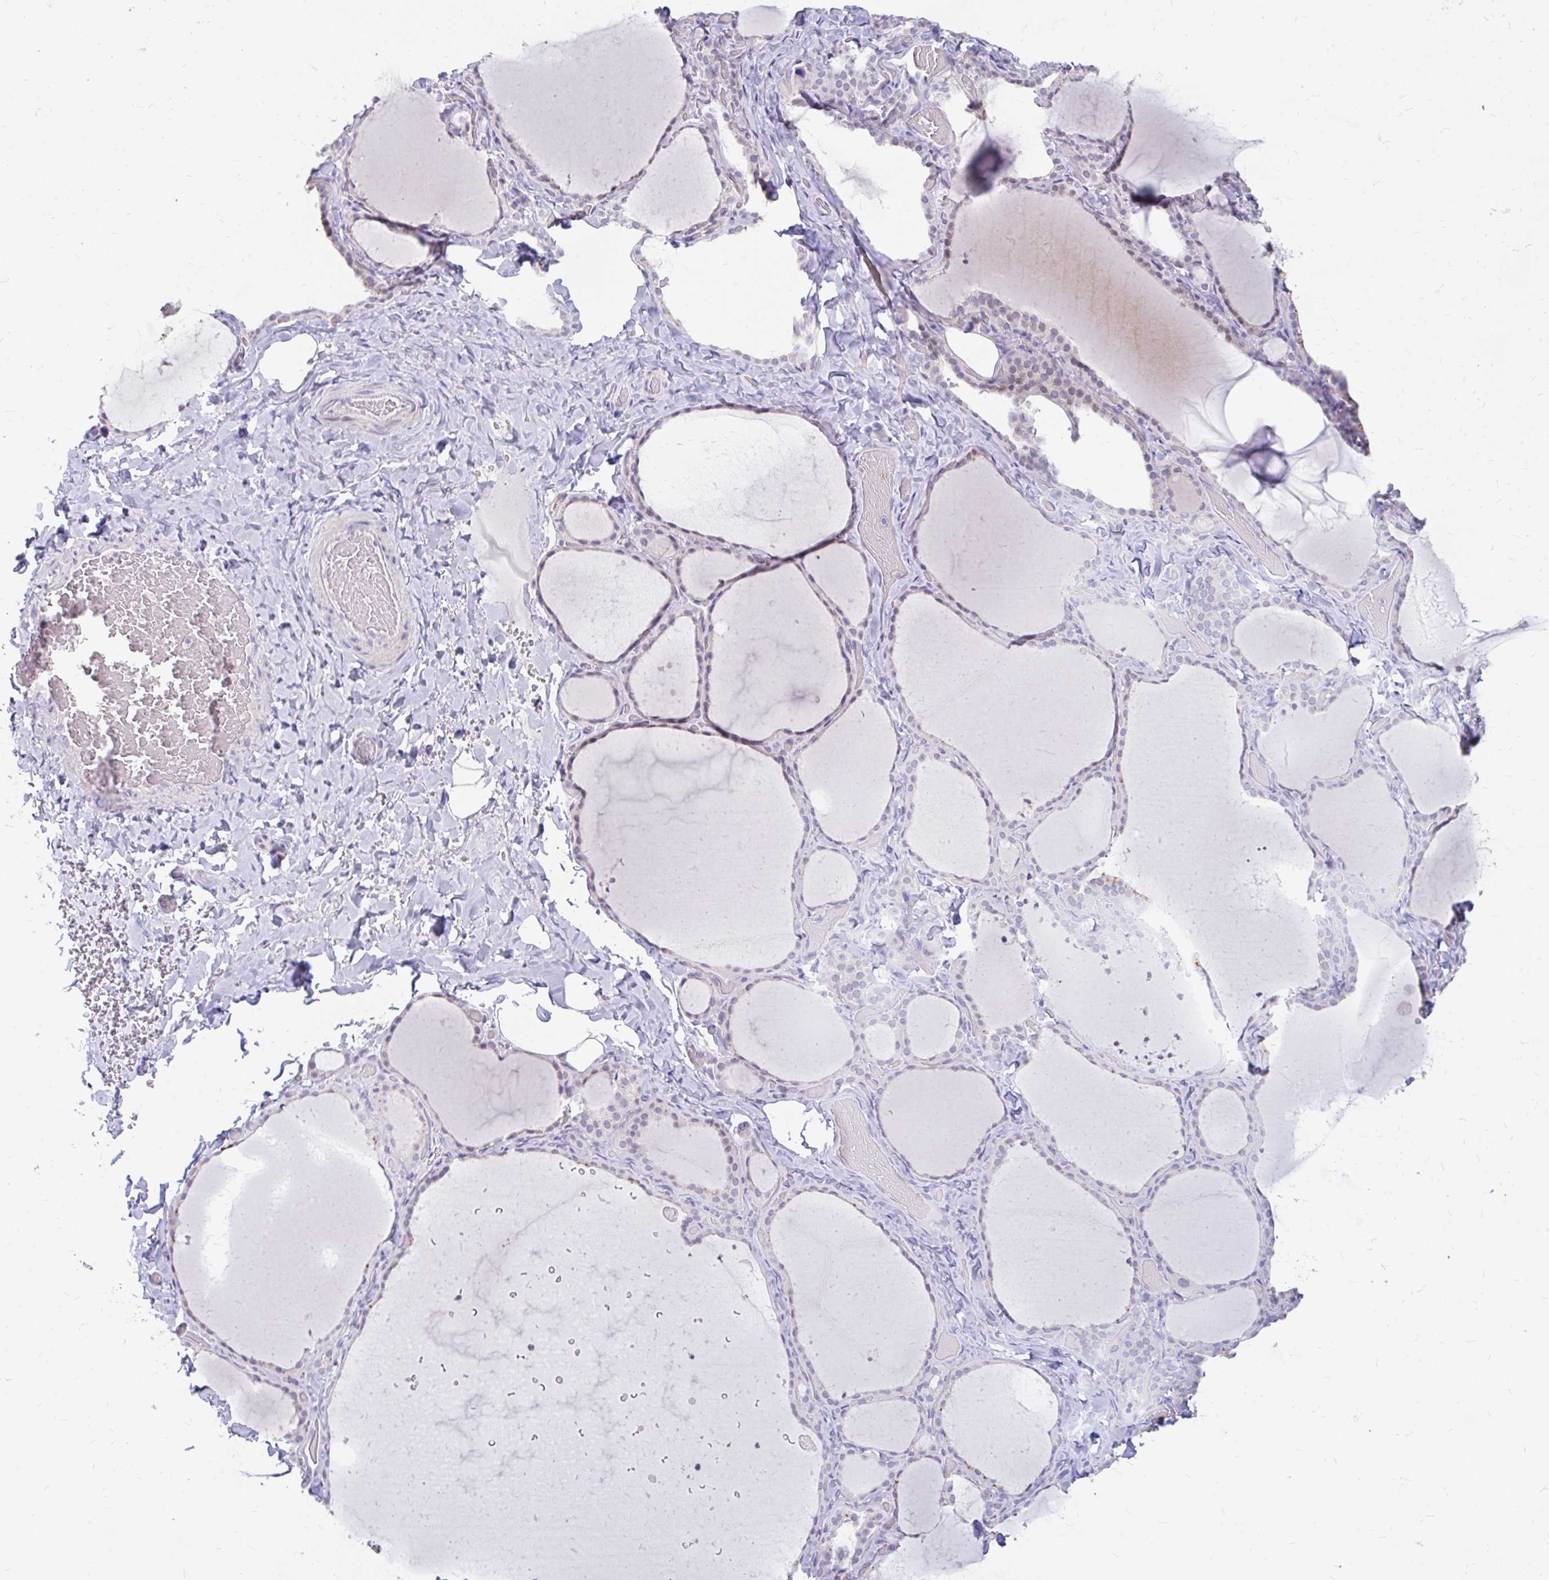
{"staining": {"intensity": "weak", "quantity": "<25%", "location": "cytoplasmic/membranous"}, "tissue": "thyroid gland", "cell_type": "Glandular cells", "image_type": "normal", "snomed": [{"axis": "morphology", "description": "Normal tissue, NOS"}, {"axis": "topography", "description": "Thyroid gland"}], "caption": "The immunohistochemistry (IHC) image has no significant positivity in glandular cells of thyroid gland.", "gene": "RGS16", "patient": {"sex": "female", "age": 22}}